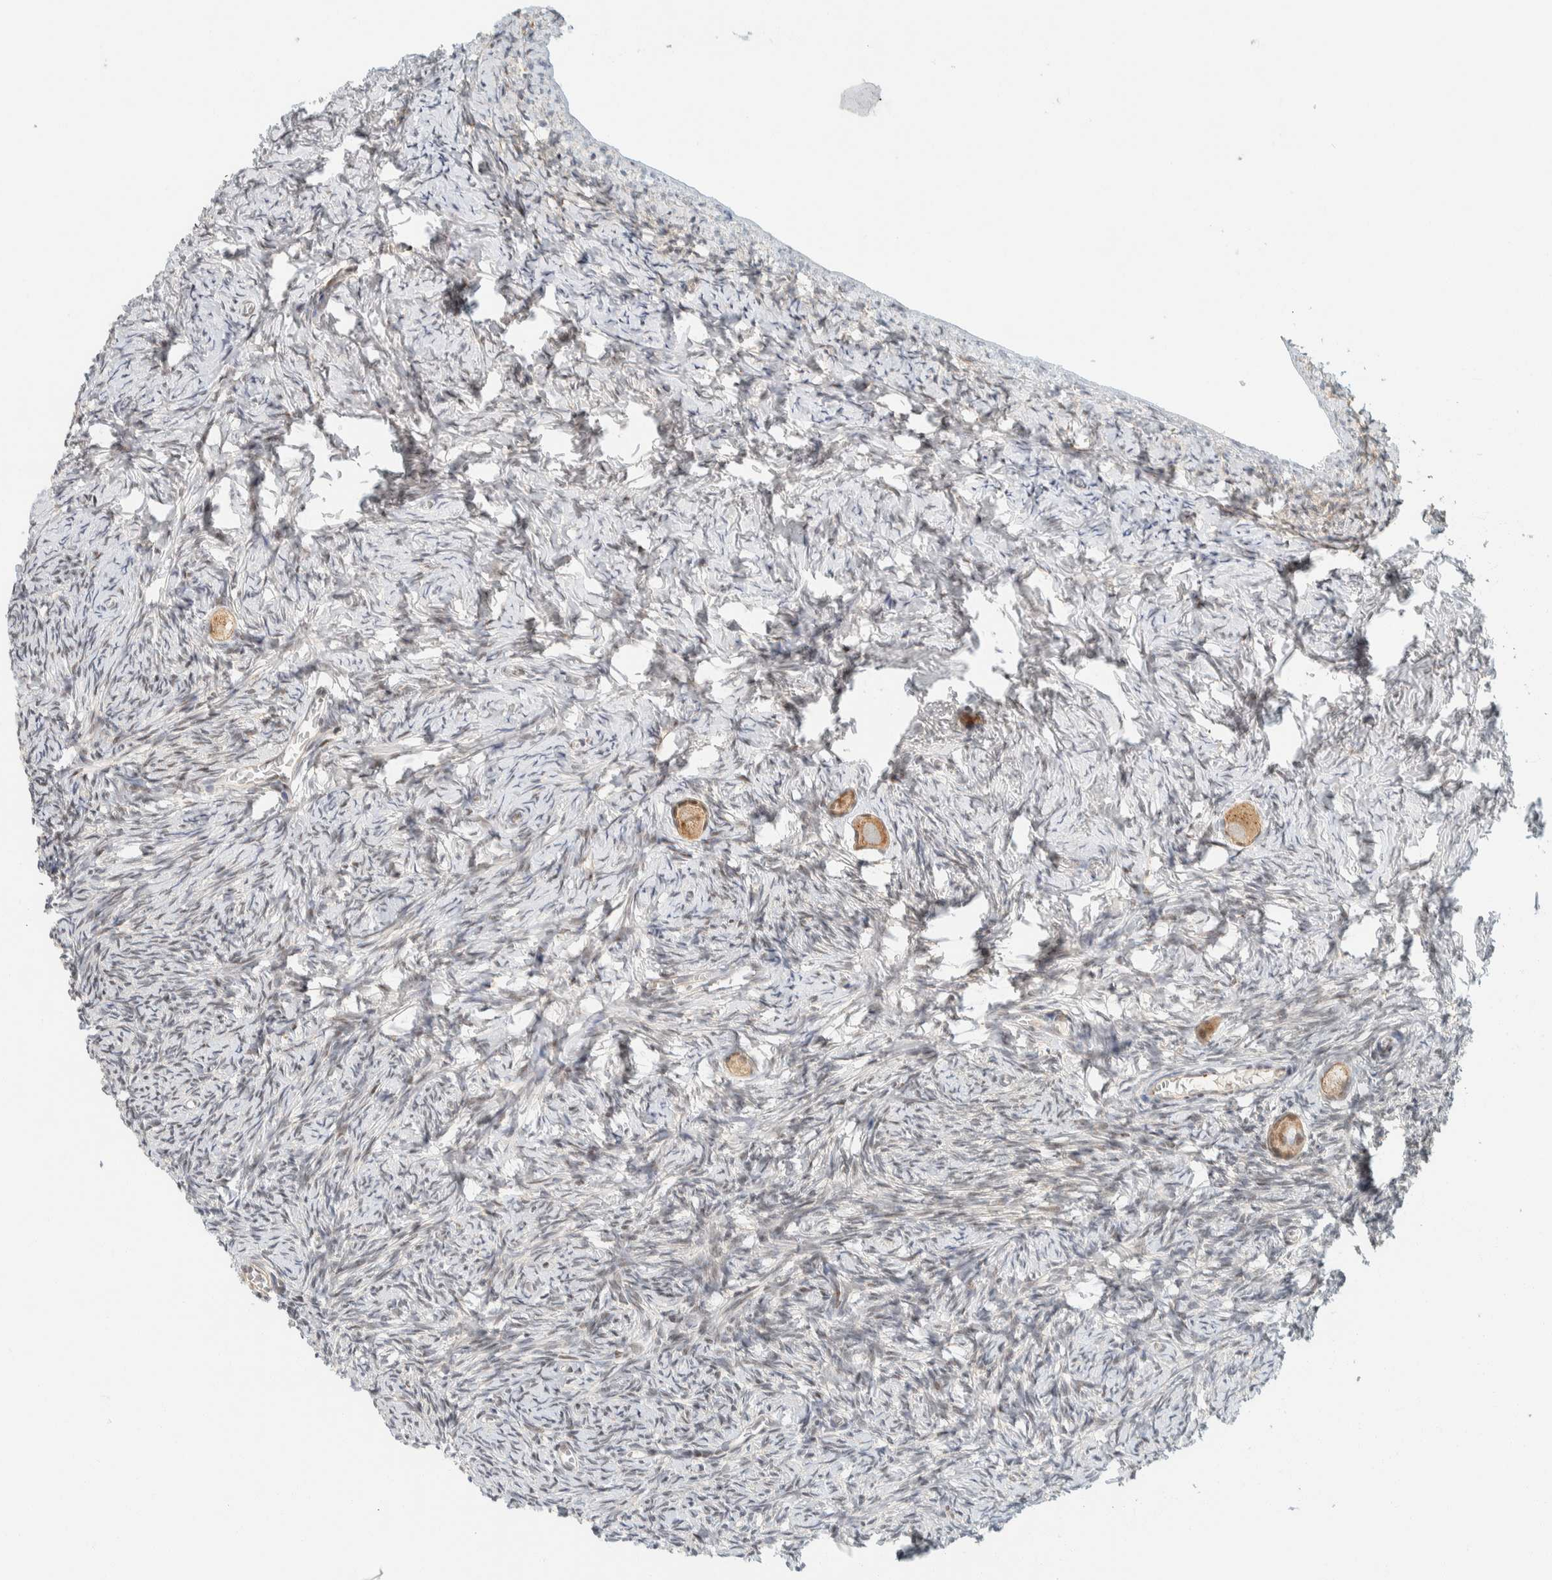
{"staining": {"intensity": "moderate", "quantity": ">75%", "location": "cytoplasmic/membranous"}, "tissue": "ovary", "cell_type": "Follicle cells", "image_type": "normal", "snomed": [{"axis": "morphology", "description": "Normal tissue, NOS"}, {"axis": "topography", "description": "Ovary"}], "caption": "A brown stain labels moderate cytoplasmic/membranous staining of a protein in follicle cells of unremarkable ovary.", "gene": "ARFGEF1", "patient": {"sex": "female", "age": 27}}